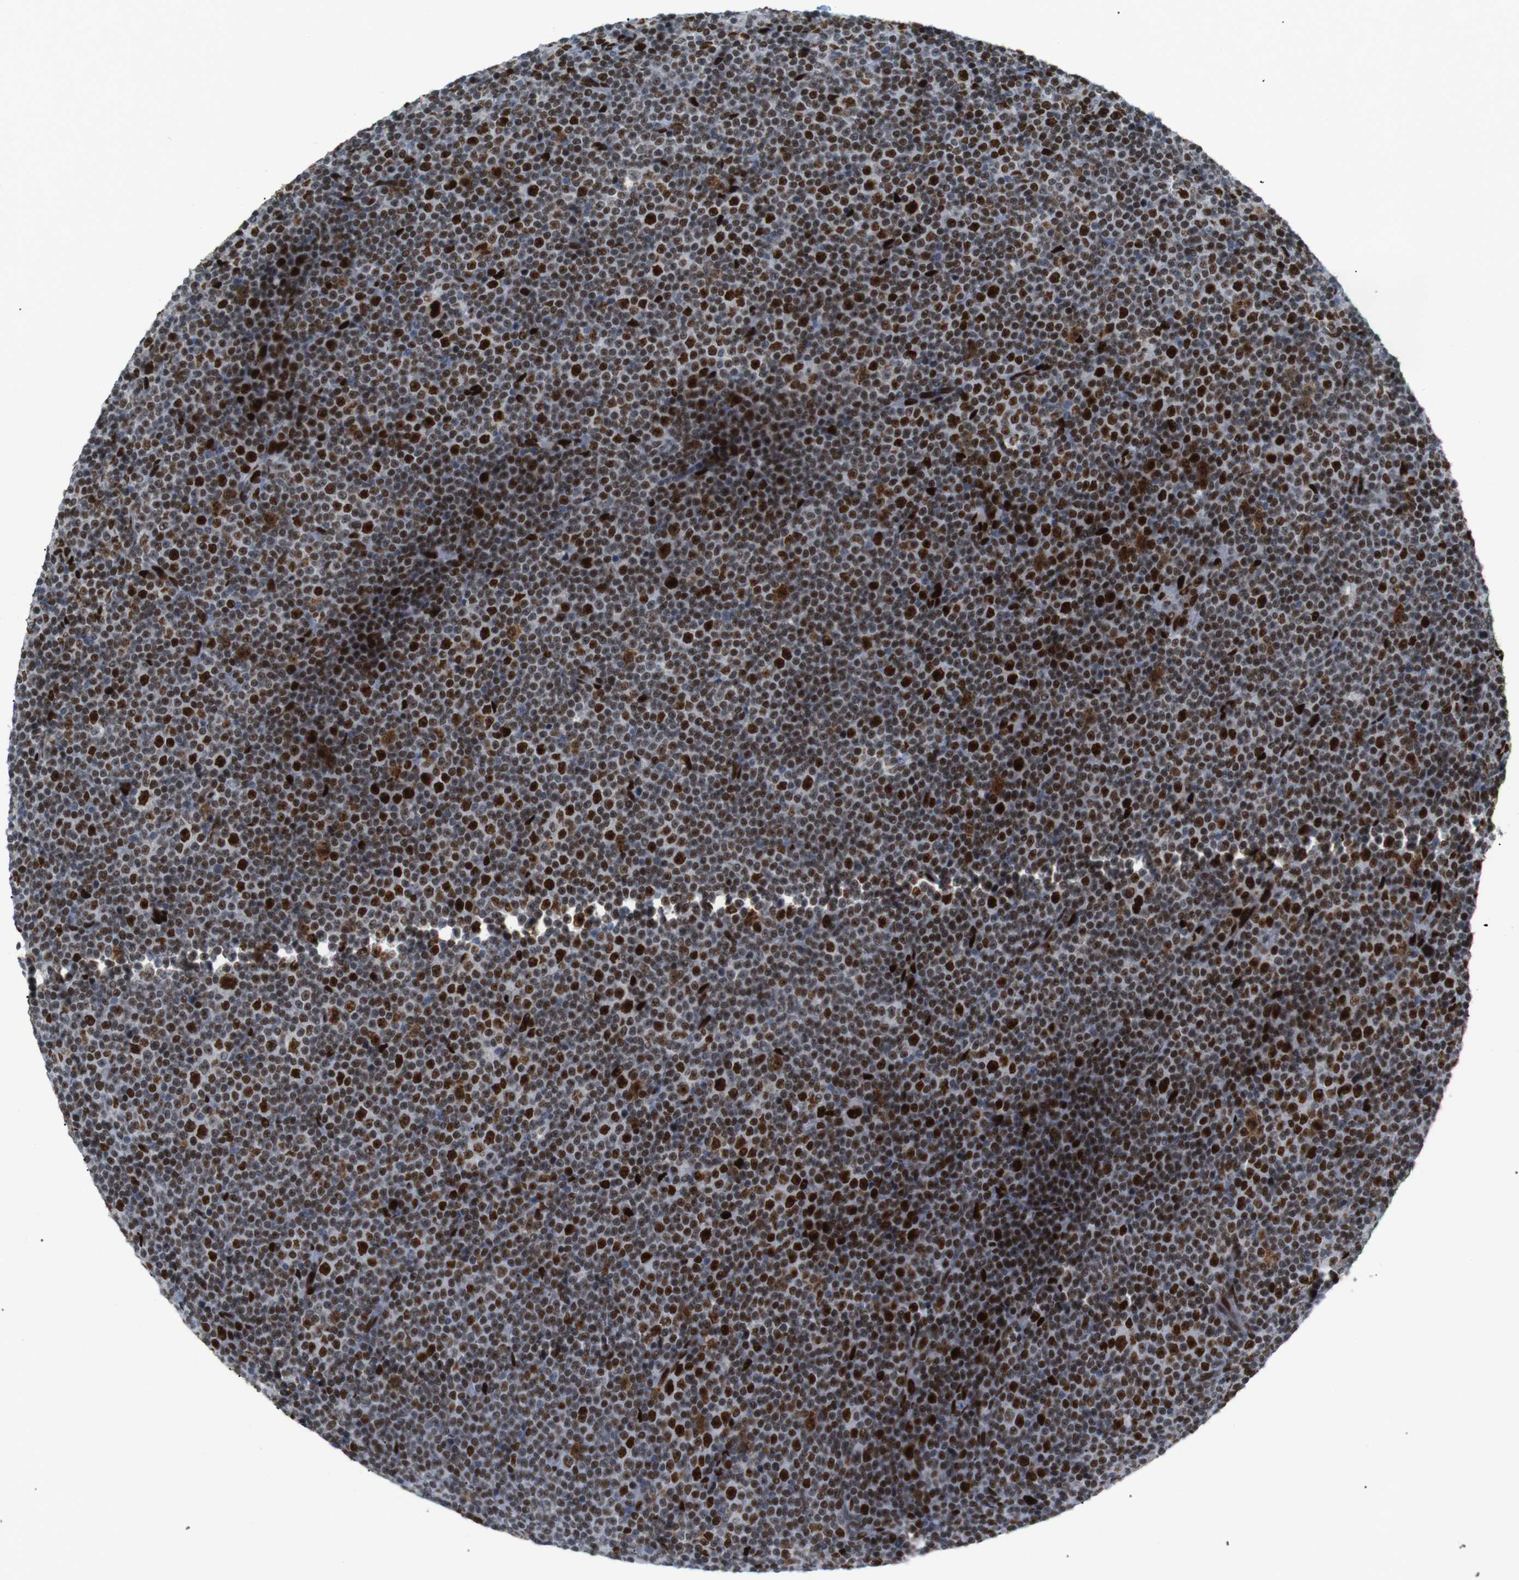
{"staining": {"intensity": "strong", "quantity": ">75%", "location": "nuclear"}, "tissue": "lymphoma", "cell_type": "Tumor cells", "image_type": "cancer", "snomed": [{"axis": "morphology", "description": "Malignant lymphoma, non-Hodgkin's type, Low grade"}, {"axis": "topography", "description": "Lymph node"}], "caption": "Low-grade malignant lymphoma, non-Hodgkin's type stained with a protein marker reveals strong staining in tumor cells.", "gene": "RIOX2", "patient": {"sex": "female", "age": 67}}